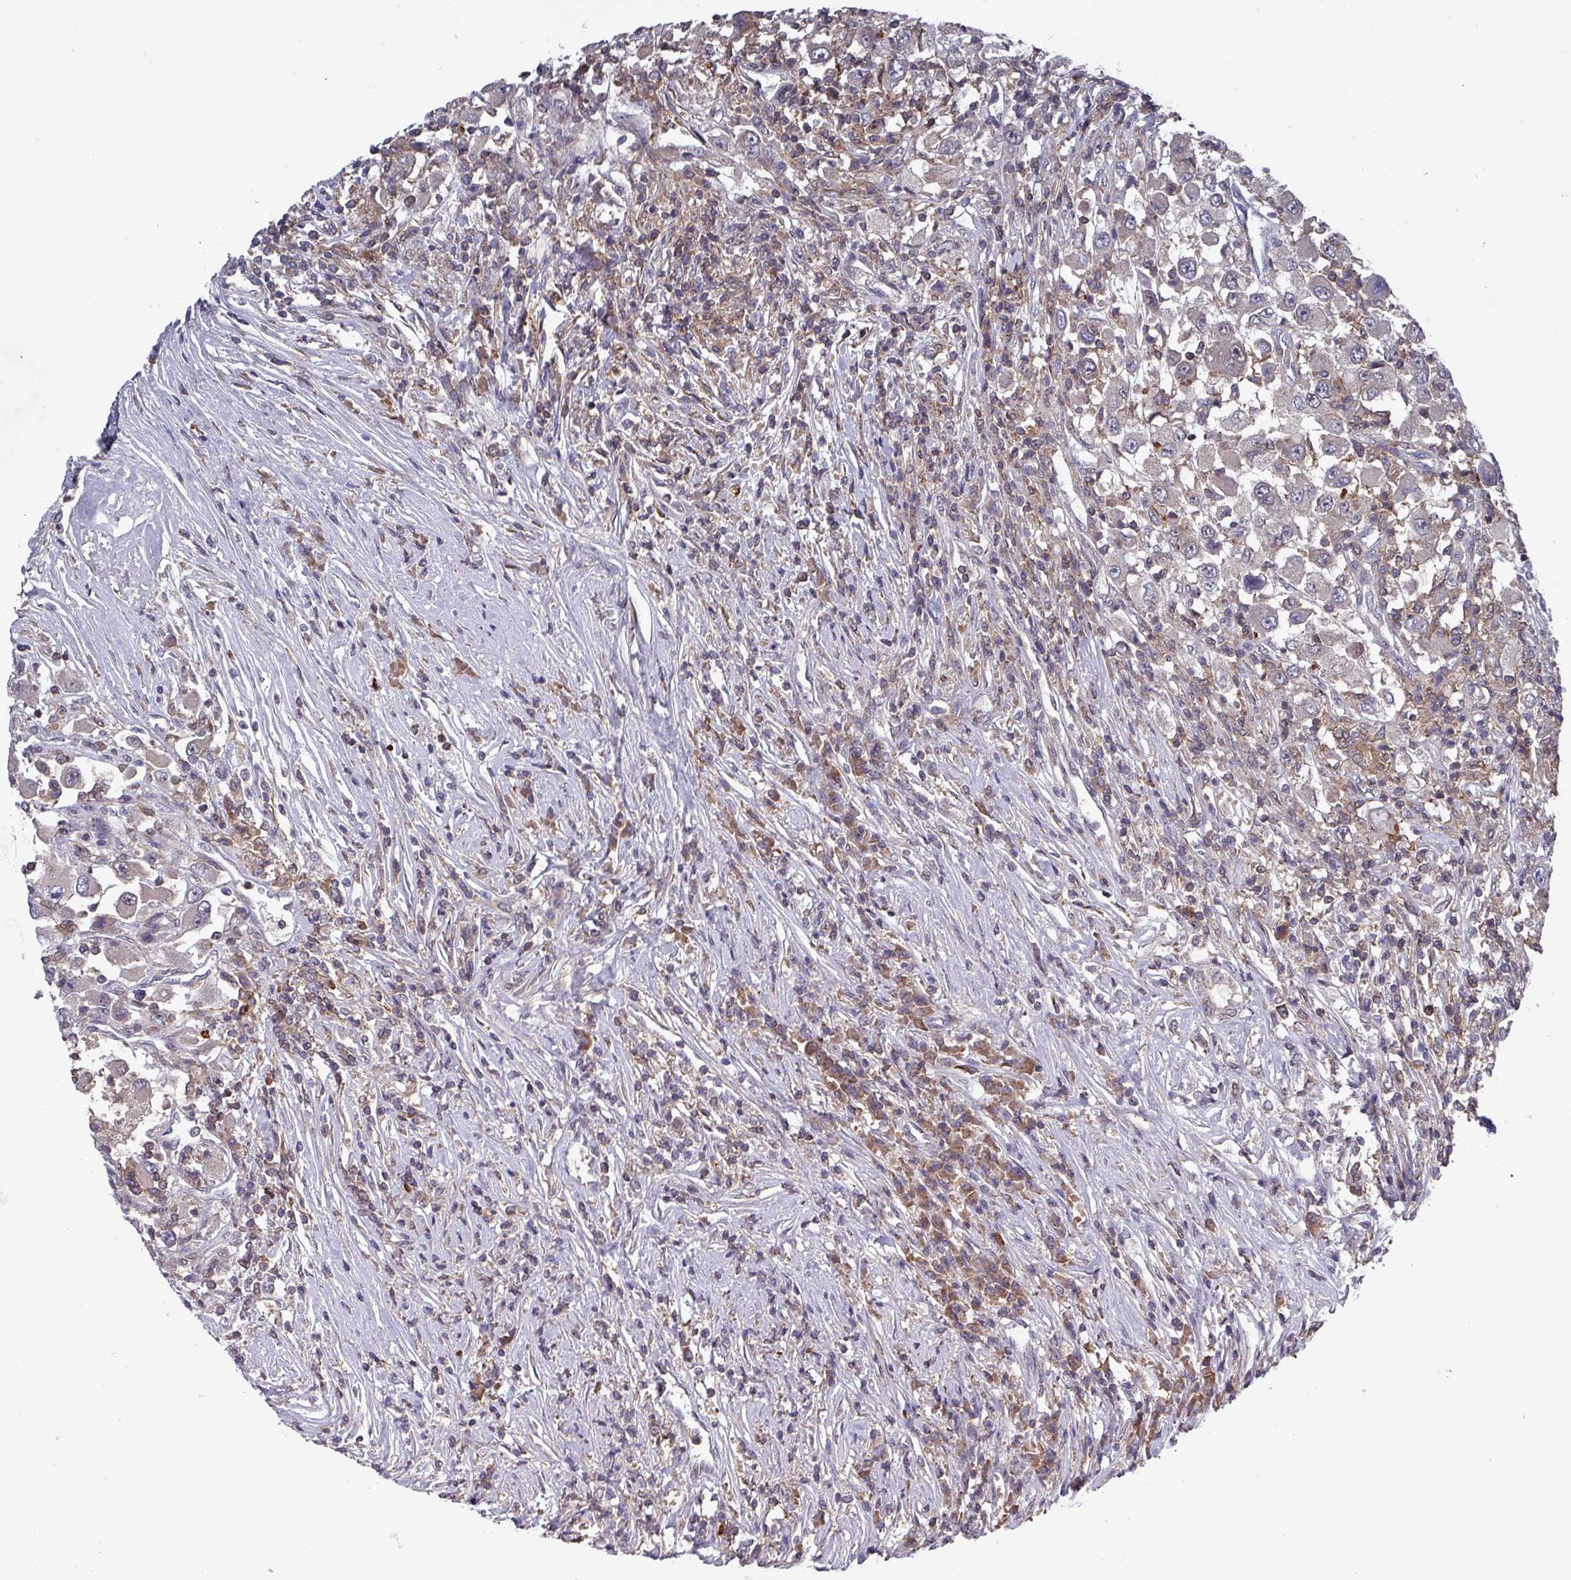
{"staining": {"intensity": "negative", "quantity": "none", "location": "none"}, "tissue": "renal cancer", "cell_type": "Tumor cells", "image_type": "cancer", "snomed": [{"axis": "morphology", "description": "Adenocarcinoma, NOS"}, {"axis": "topography", "description": "Kidney"}], "caption": "This is an immunohistochemistry photomicrograph of adenocarcinoma (renal). There is no staining in tumor cells.", "gene": "PRRX1", "patient": {"sex": "female", "age": 67}}